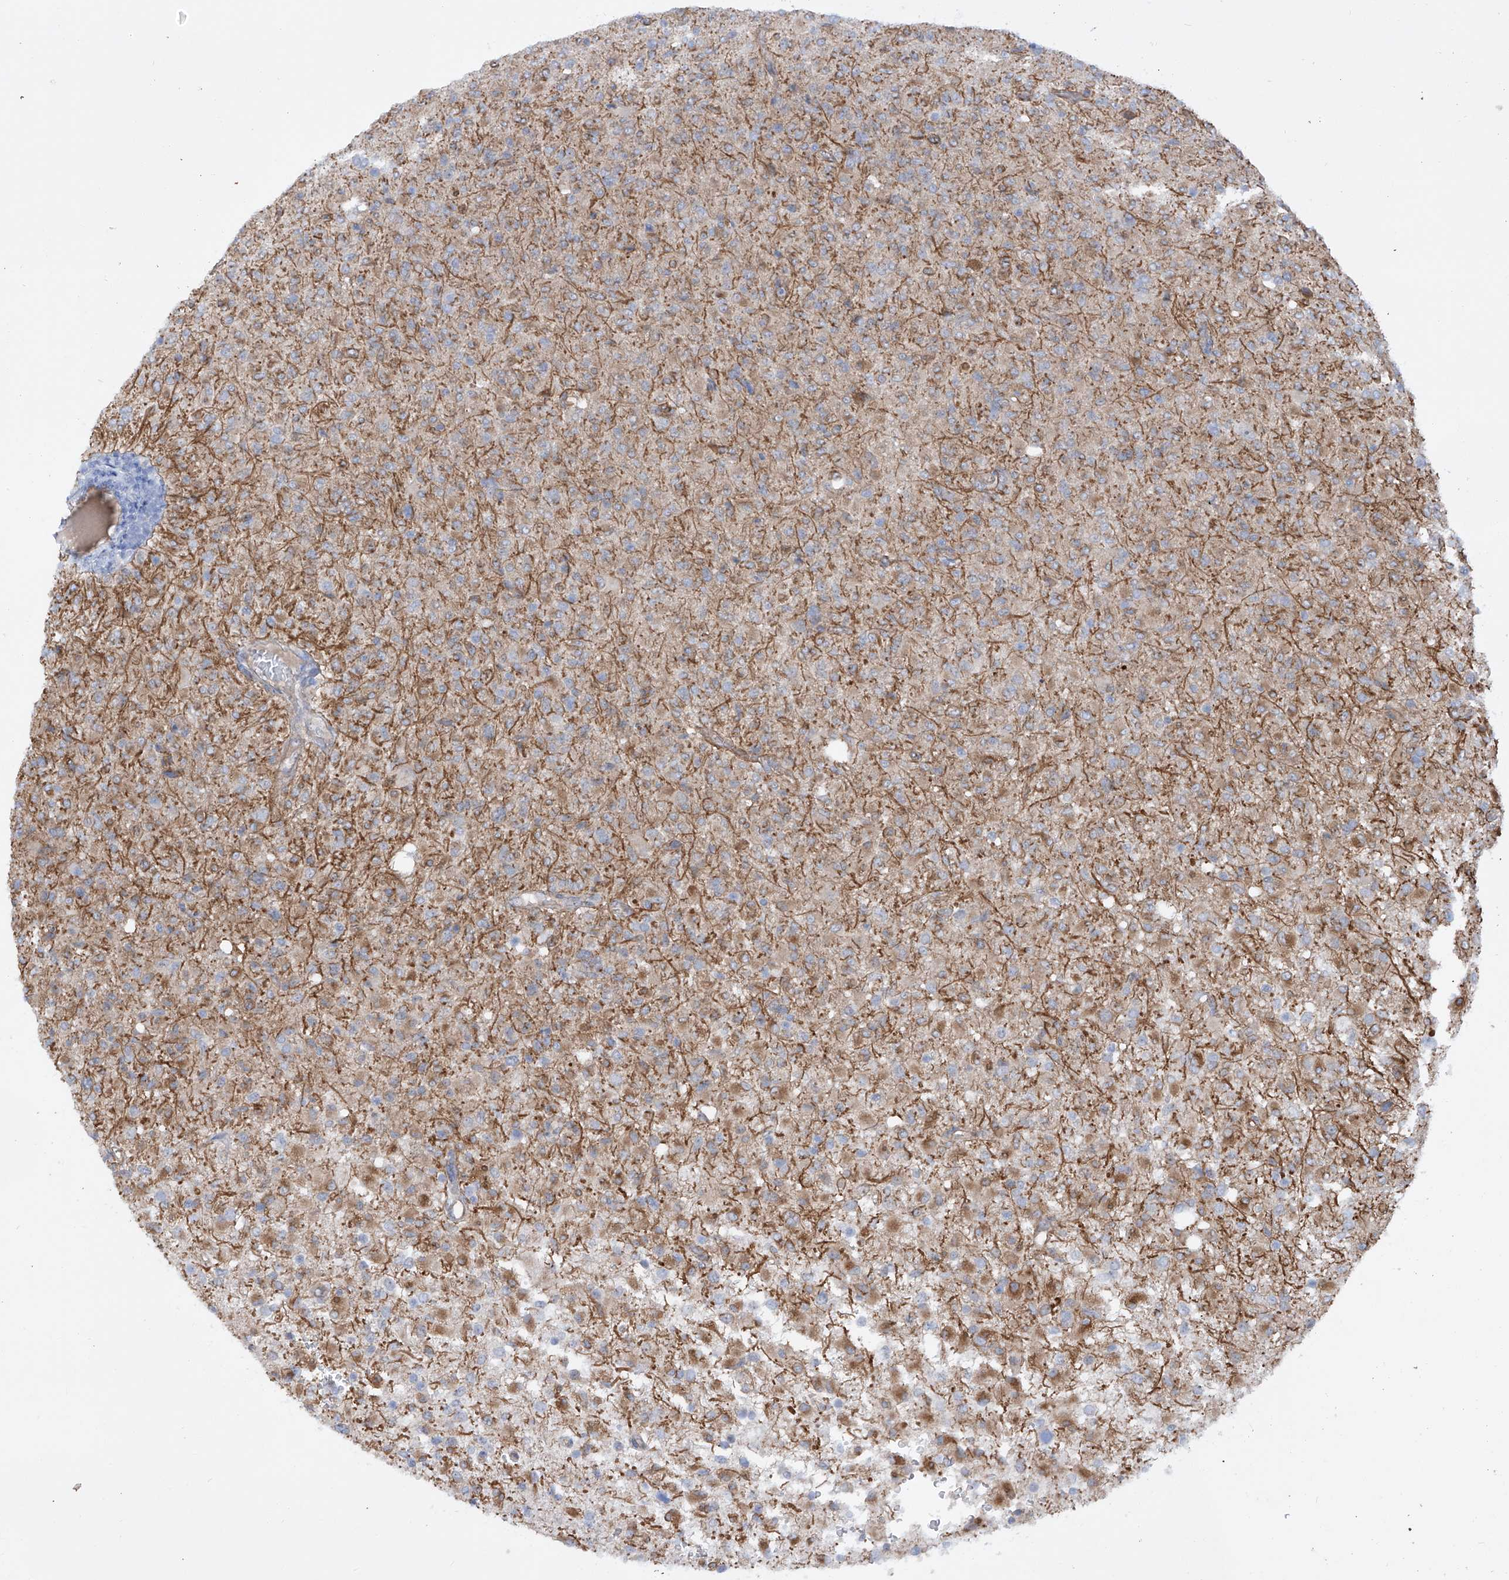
{"staining": {"intensity": "moderate", "quantity": "25%-75%", "location": "cytoplasmic/membranous"}, "tissue": "glioma", "cell_type": "Tumor cells", "image_type": "cancer", "snomed": [{"axis": "morphology", "description": "Glioma, malignant, High grade"}, {"axis": "topography", "description": "Brain"}], "caption": "Immunohistochemistry (IHC) of human high-grade glioma (malignant) shows medium levels of moderate cytoplasmic/membranous staining in about 25%-75% of tumor cells. (IHC, brightfield microscopy, high magnification).", "gene": "ZNF490", "patient": {"sex": "female", "age": 57}}